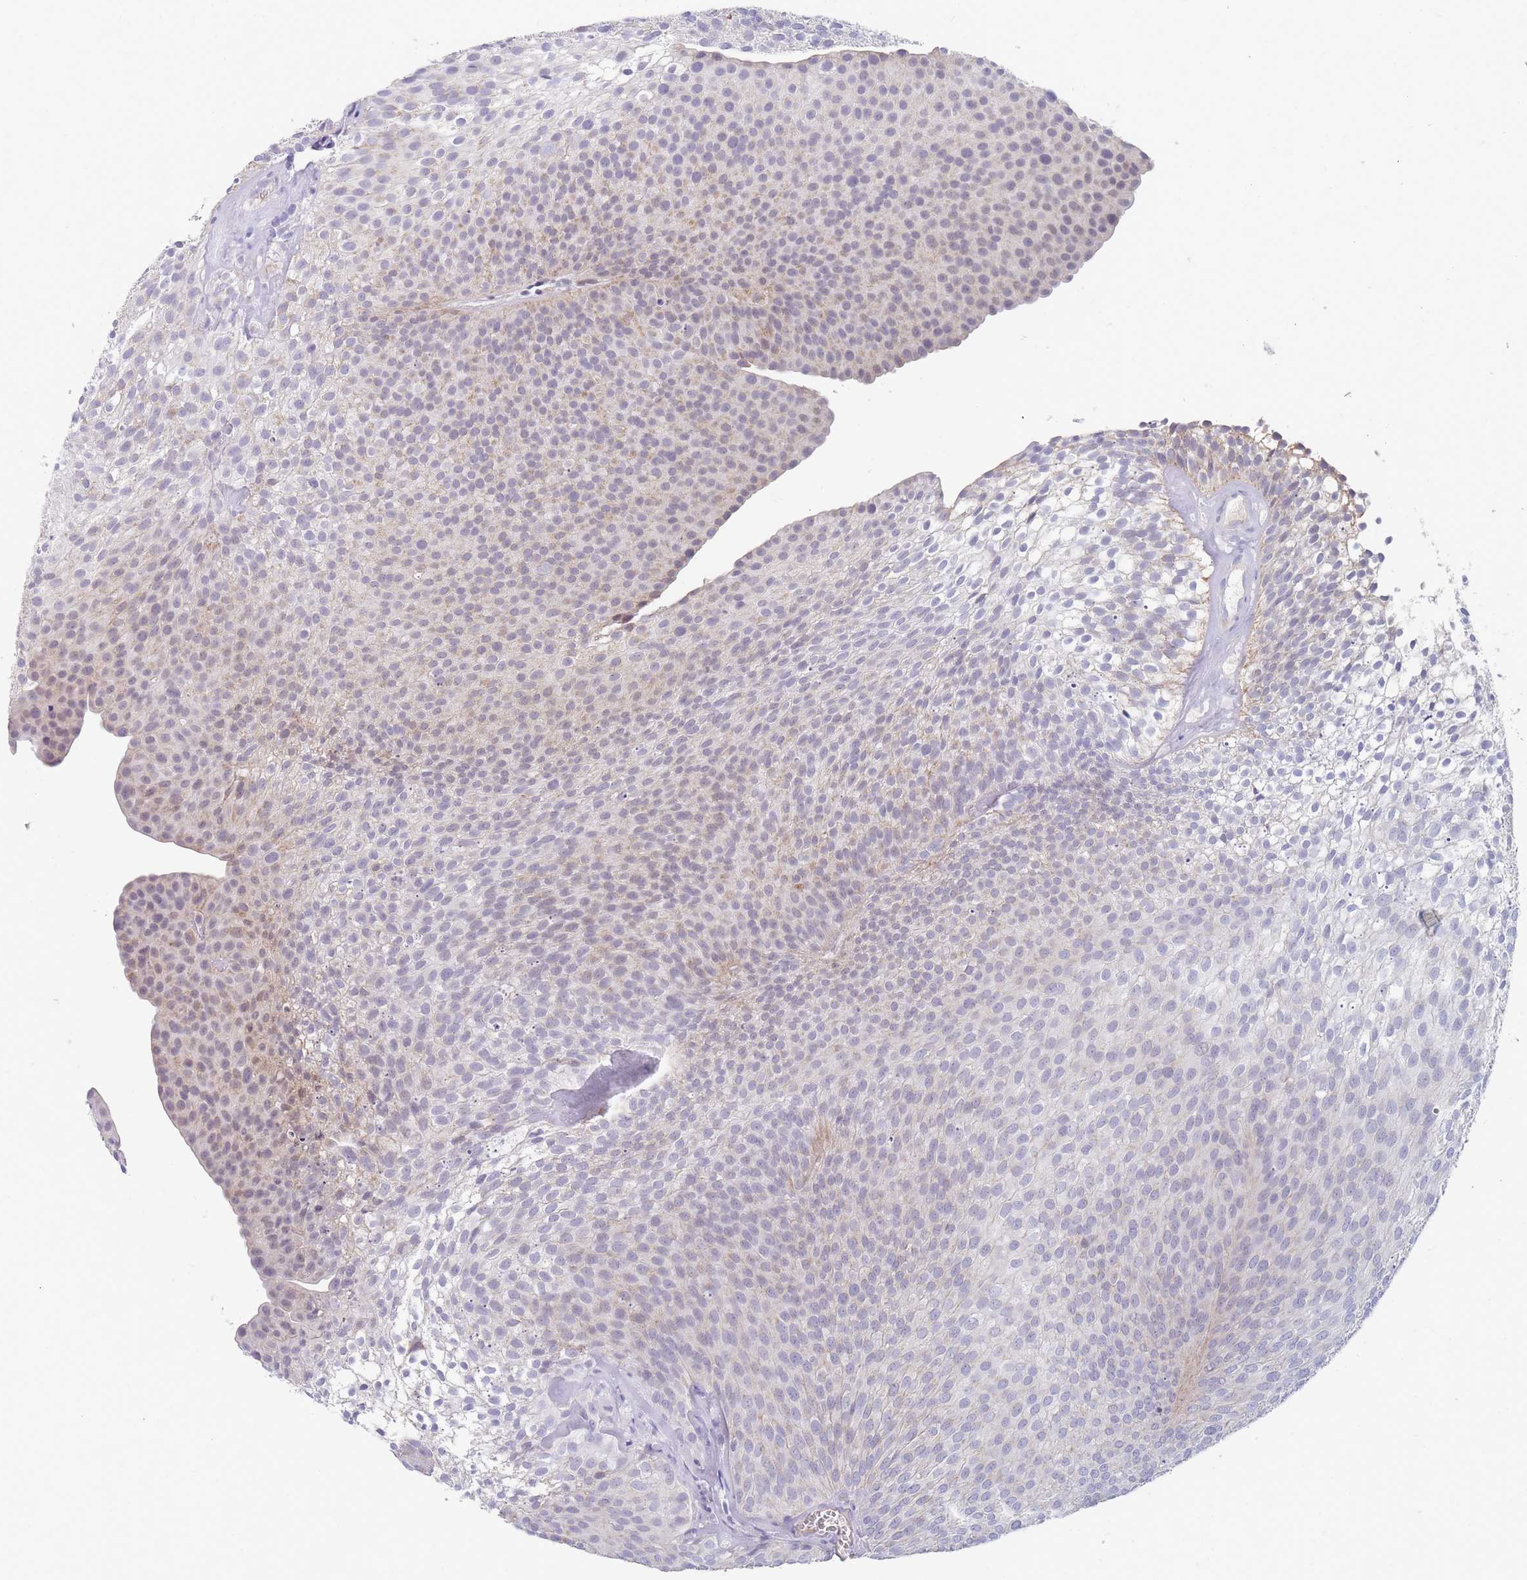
{"staining": {"intensity": "weak", "quantity": "<25%", "location": "cytoplasmic/membranous"}, "tissue": "urothelial cancer", "cell_type": "Tumor cells", "image_type": "cancer", "snomed": [{"axis": "morphology", "description": "Urothelial carcinoma, Low grade"}, {"axis": "topography", "description": "Urinary bladder"}], "caption": "An immunohistochemistry micrograph of low-grade urothelial carcinoma is shown. There is no staining in tumor cells of low-grade urothelial carcinoma. (DAB IHC visualized using brightfield microscopy, high magnification).", "gene": "MRPS14", "patient": {"sex": "male", "age": 91}}